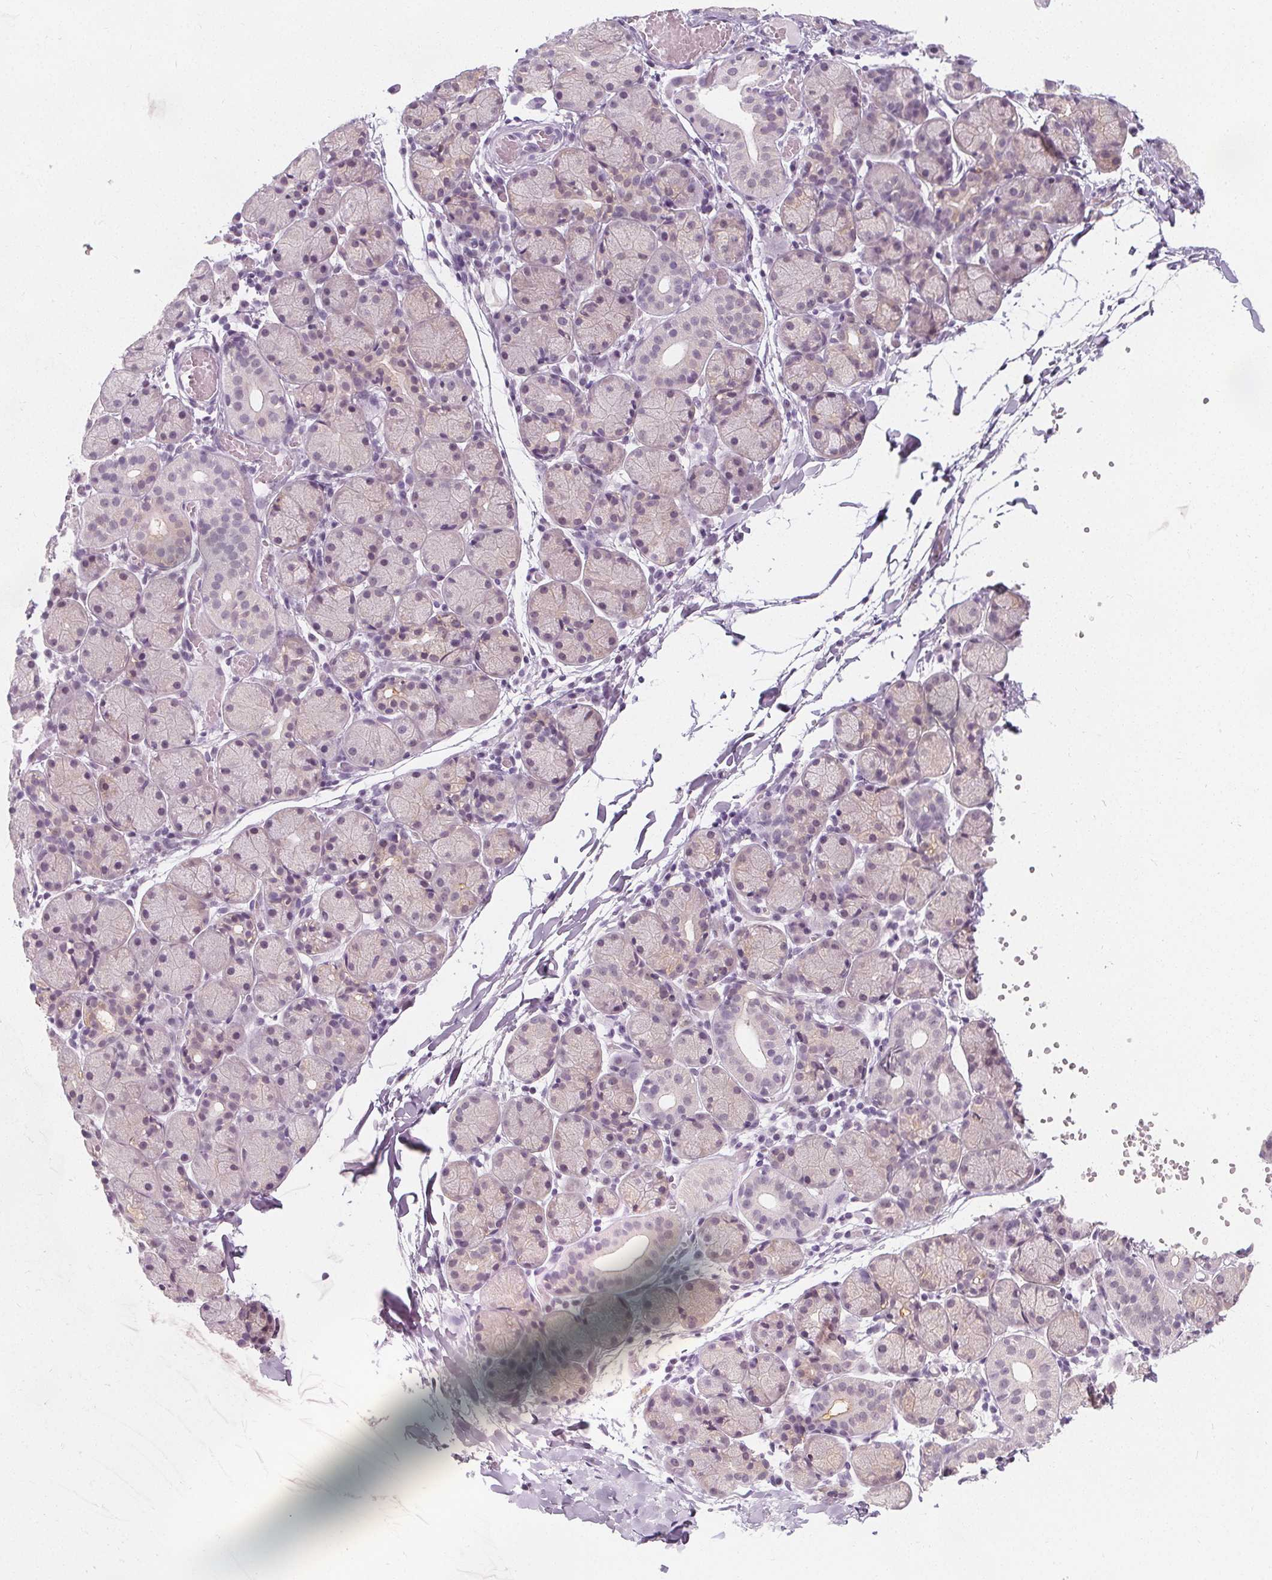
{"staining": {"intensity": "weak", "quantity": "<25%", "location": "cytoplasmic/membranous"}, "tissue": "salivary gland", "cell_type": "Glandular cells", "image_type": "normal", "snomed": [{"axis": "morphology", "description": "Normal tissue, NOS"}, {"axis": "topography", "description": "Salivary gland"}], "caption": "The photomicrograph displays no staining of glandular cells in benign salivary gland.", "gene": "UGP2", "patient": {"sex": "female", "age": 24}}